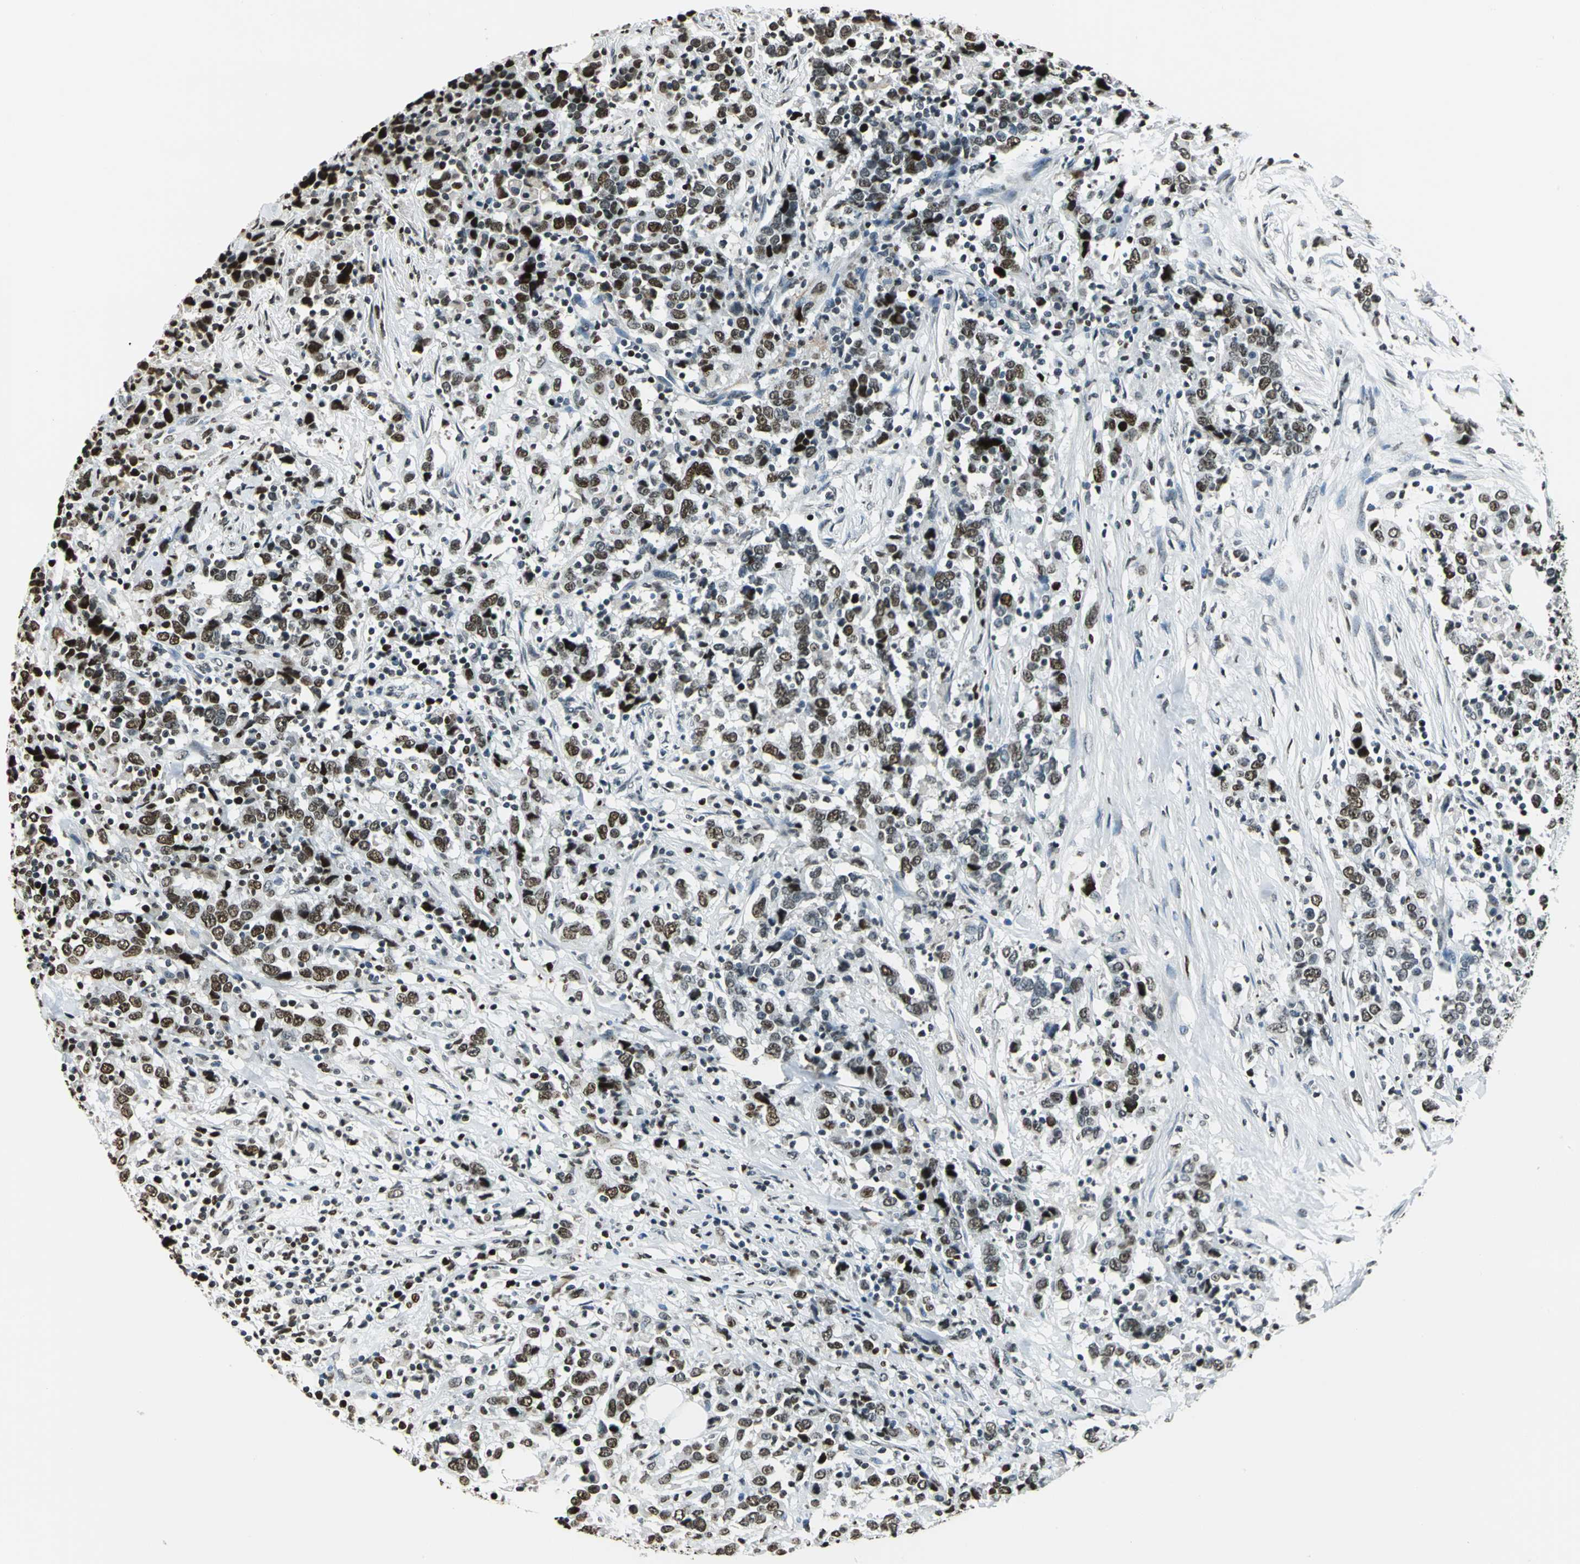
{"staining": {"intensity": "strong", "quantity": ">75%", "location": "nuclear"}, "tissue": "urothelial cancer", "cell_type": "Tumor cells", "image_type": "cancer", "snomed": [{"axis": "morphology", "description": "Urothelial carcinoma, High grade"}, {"axis": "topography", "description": "Urinary bladder"}], "caption": "IHC histopathology image of urothelial cancer stained for a protein (brown), which shows high levels of strong nuclear staining in about >75% of tumor cells.", "gene": "MCM4", "patient": {"sex": "male", "age": 61}}